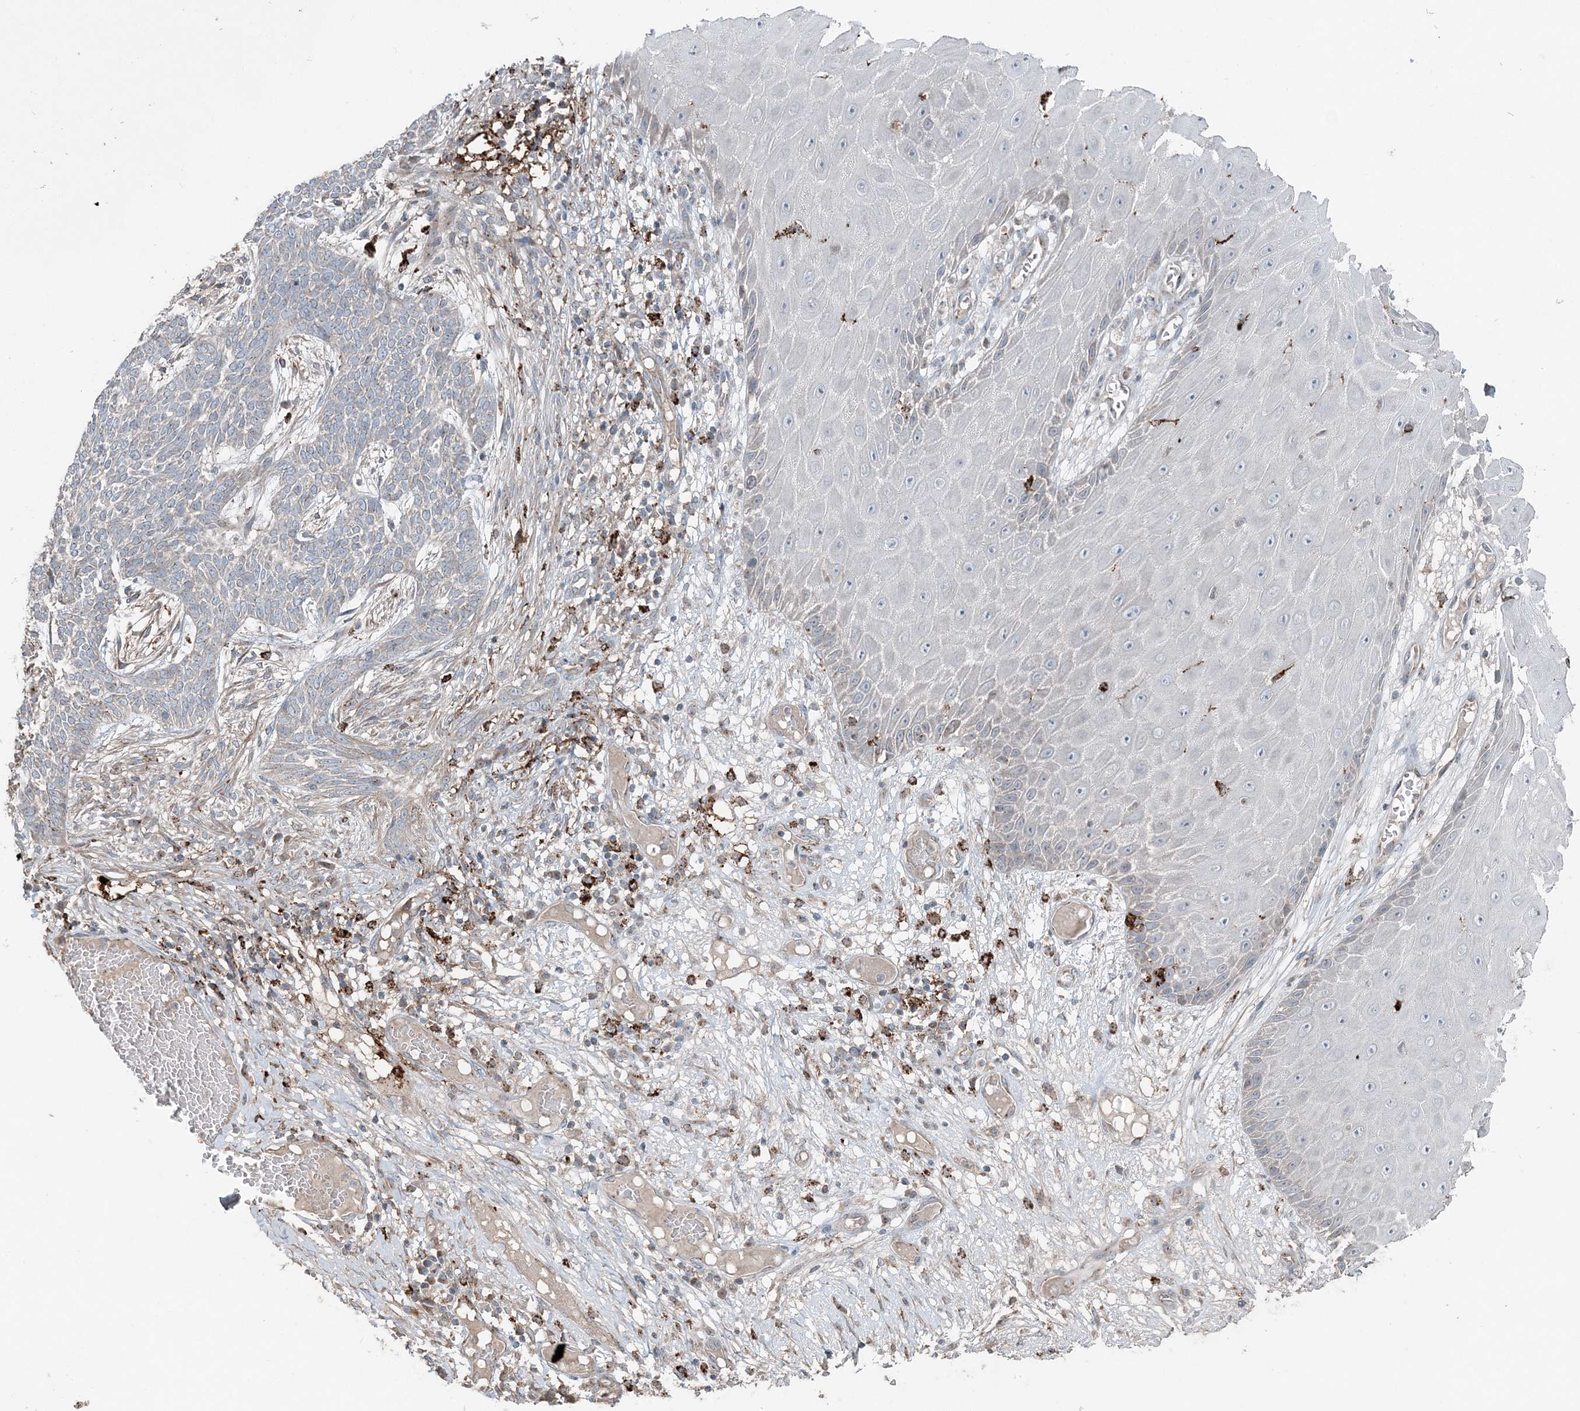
{"staining": {"intensity": "negative", "quantity": "none", "location": "none"}, "tissue": "skin cancer", "cell_type": "Tumor cells", "image_type": "cancer", "snomed": [{"axis": "morphology", "description": "Normal tissue, NOS"}, {"axis": "morphology", "description": "Basal cell carcinoma"}, {"axis": "topography", "description": "Skin"}], "caption": "A high-resolution image shows immunohistochemistry staining of basal cell carcinoma (skin), which exhibits no significant expression in tumor cells.", "gene": "KY", "patient": {"sex": "male", "age": 64}}